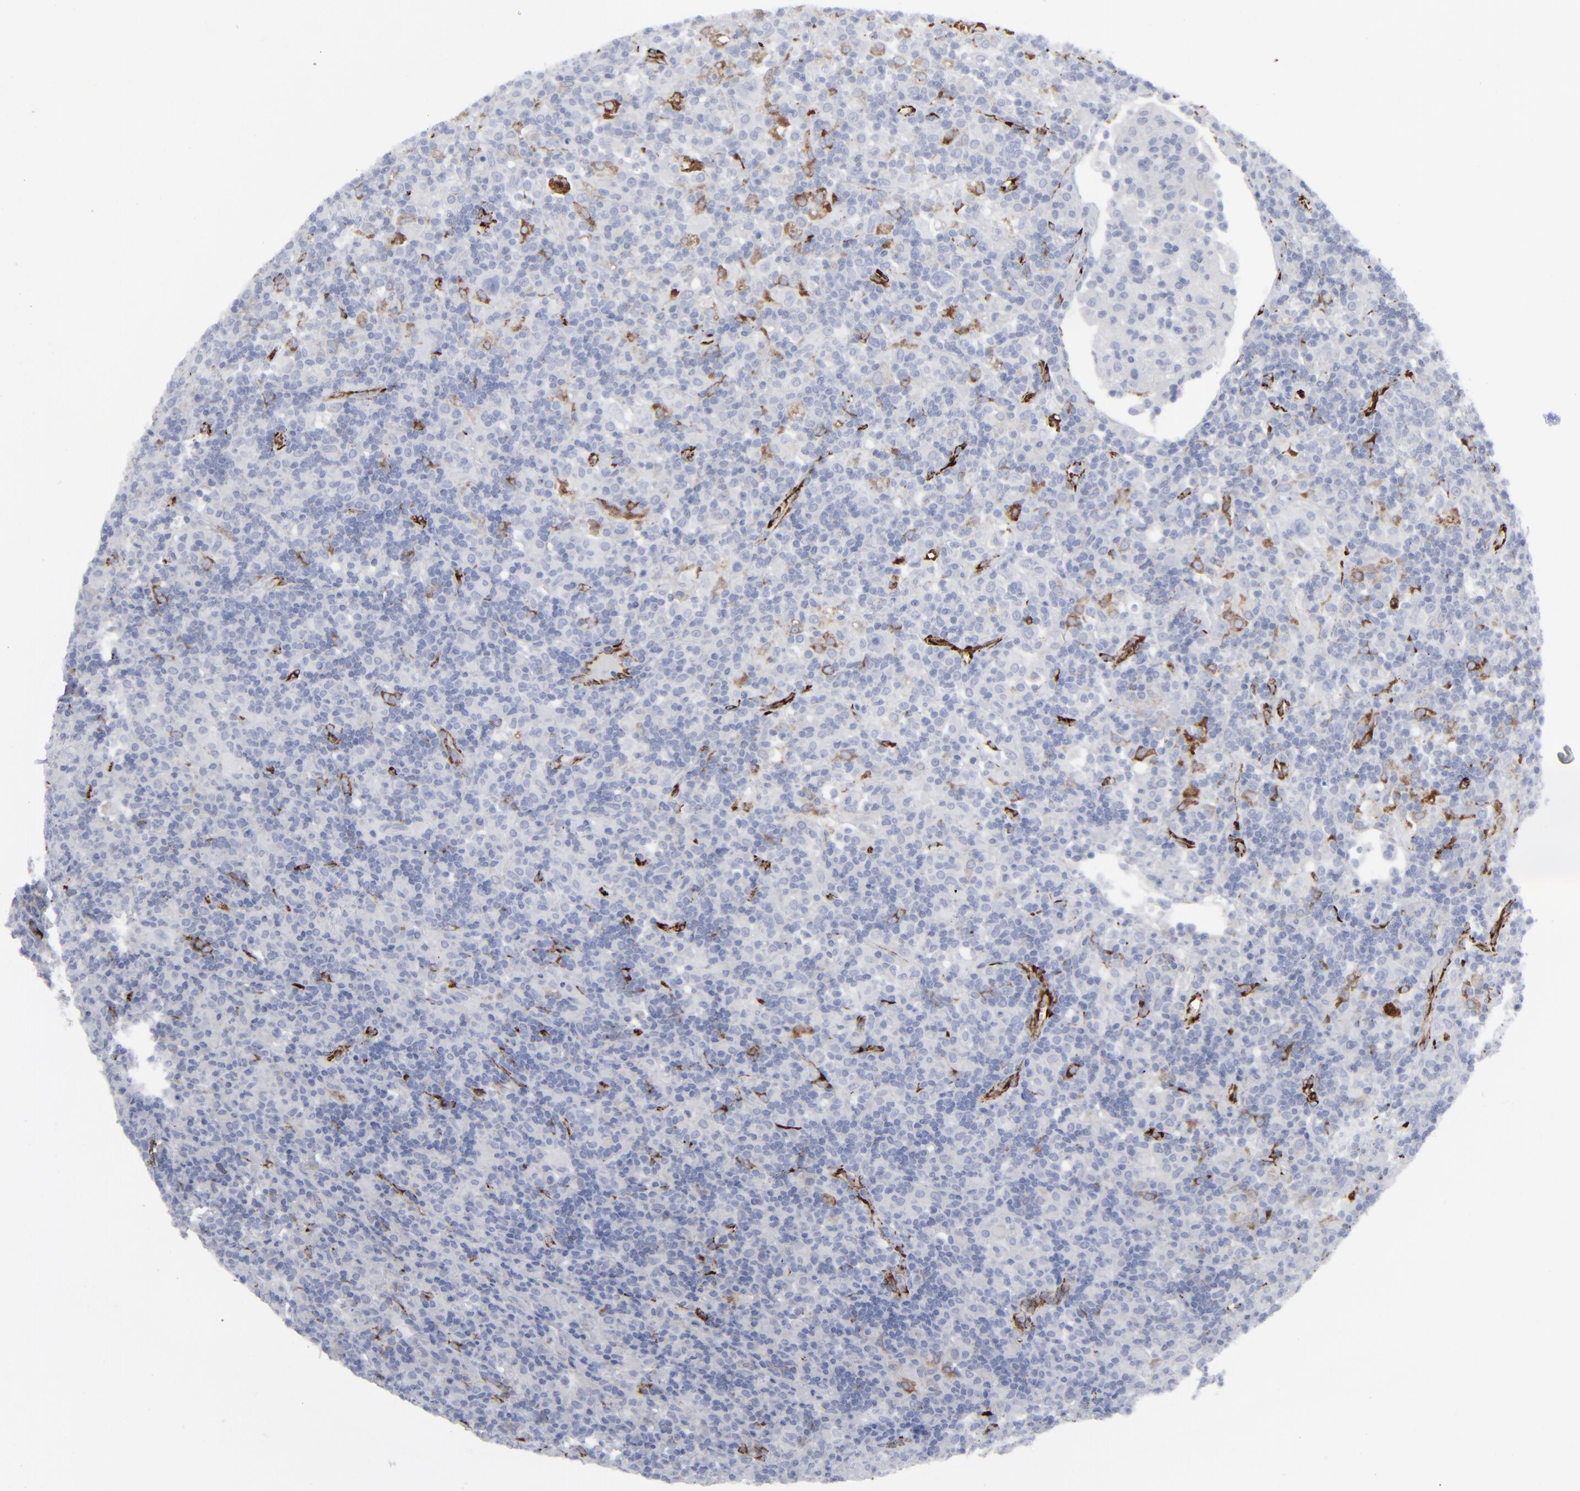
{"staining": {"intensity": "negative", "quantity": "none", "location": "none"}, "tissue": "lymphoma", "cell_type": "Tumor cells", "image_type": "cancer", "snomed": [{"axis": "morphology", "description": "Hodgkin's disease, NOS"}, {"axis": "topography", "description": "Lymph node"}], "caption": "Immunohistochemical staining of human lymphoma exhibits no significant staining in tumor cells.", "gene": "SPARC", "patient": {"sex": "male", "age": 46}}